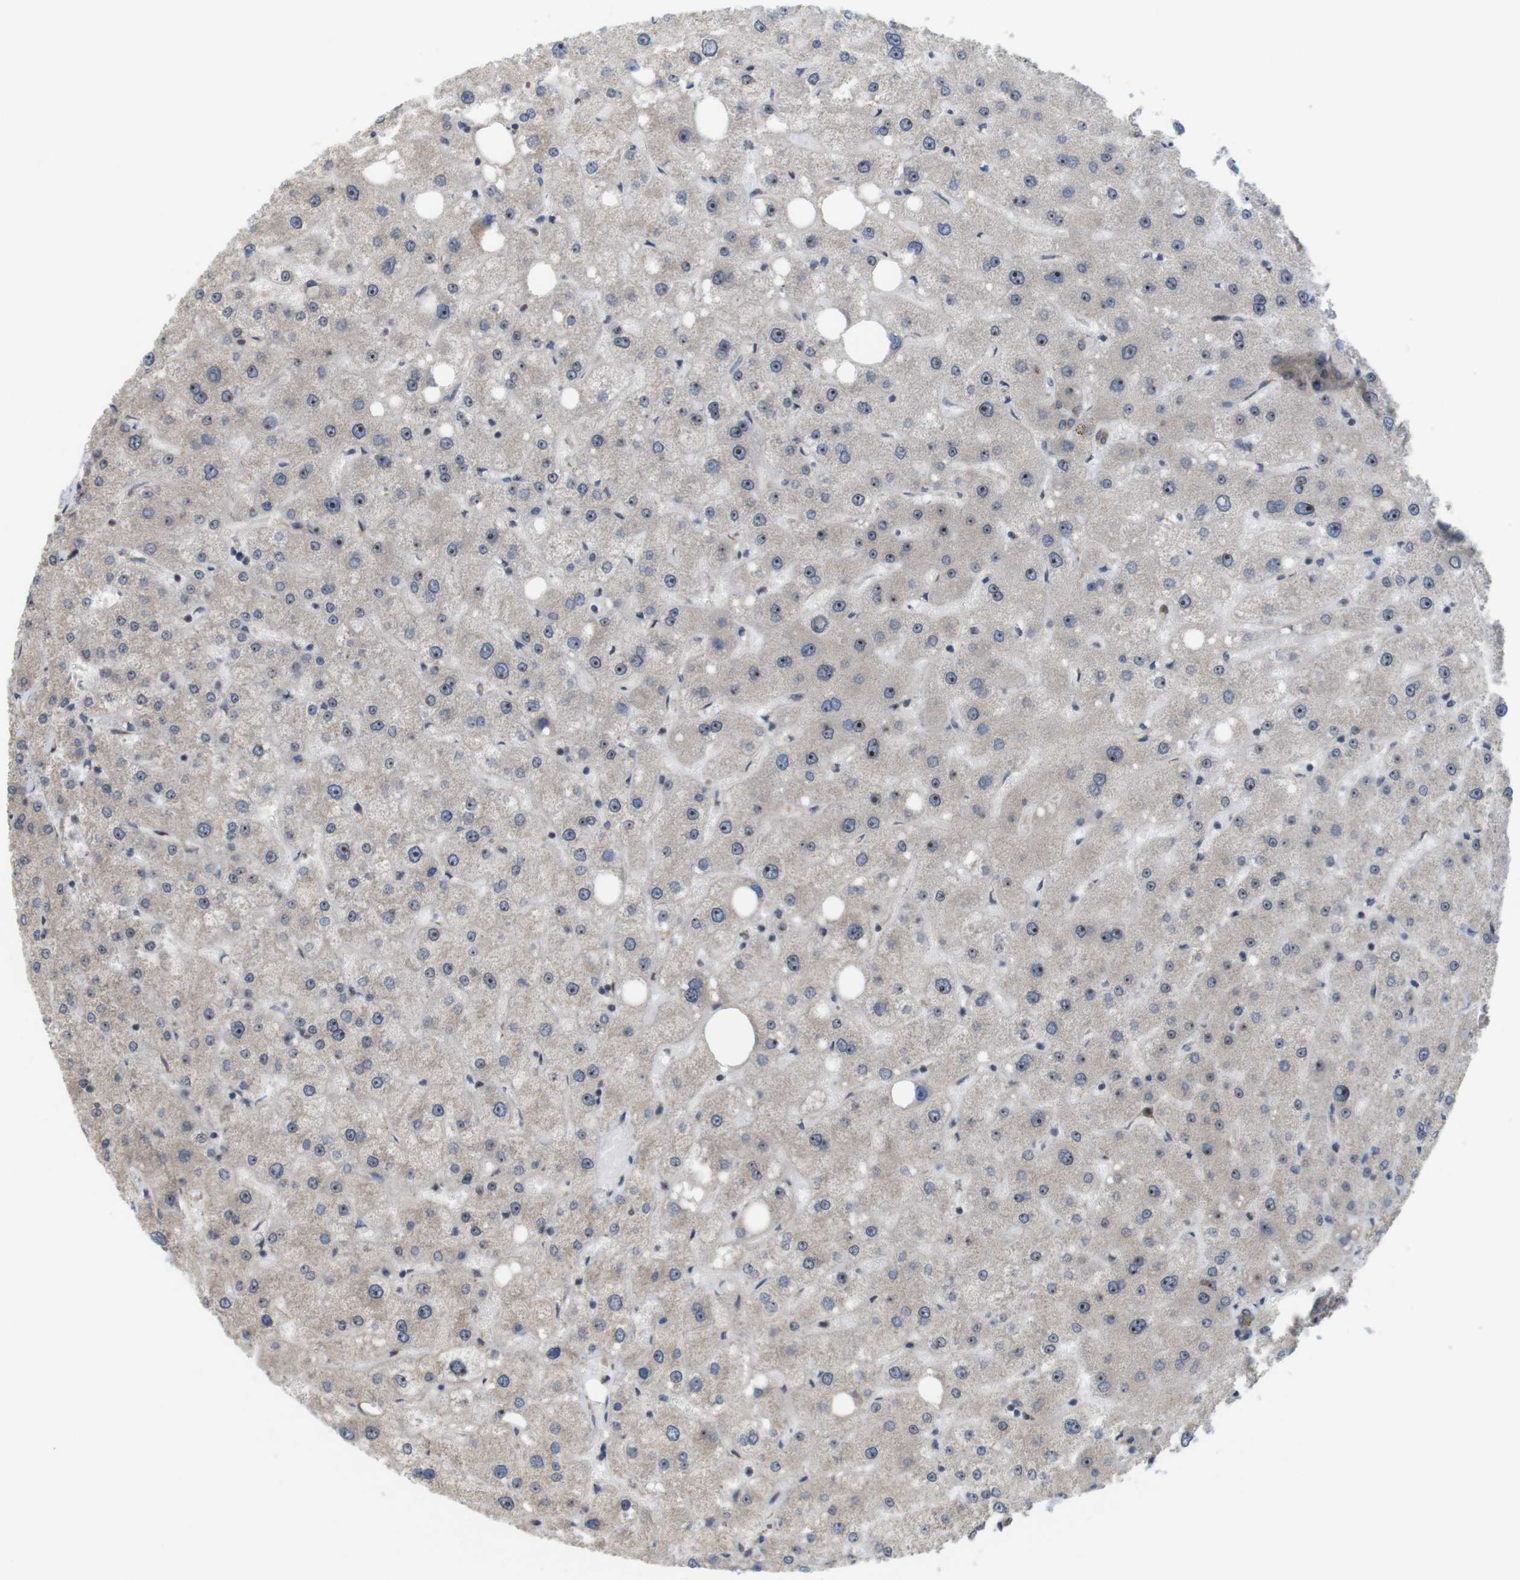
{"staining": {"intensity": "moderate", "quantity": ">75%", "location": "cytoplasmic/membranous"}, "tissue": "liver", "cell_type": "Cholangiocytes", "image_type": "normal", "snomed": [{"axis": "morphology", "description": "Normal tissue, NOS"}, {"axis": "topography", "description": "Liver"}], "caption": "Protein staining by immunohistochemistry reveals moderate cytoplasmic/membranous positivity in about >75% of cholangiocytes in unremarkable liver.", "gene": "EFCAB14", "patient": {"sex": "male", "age": 73}}